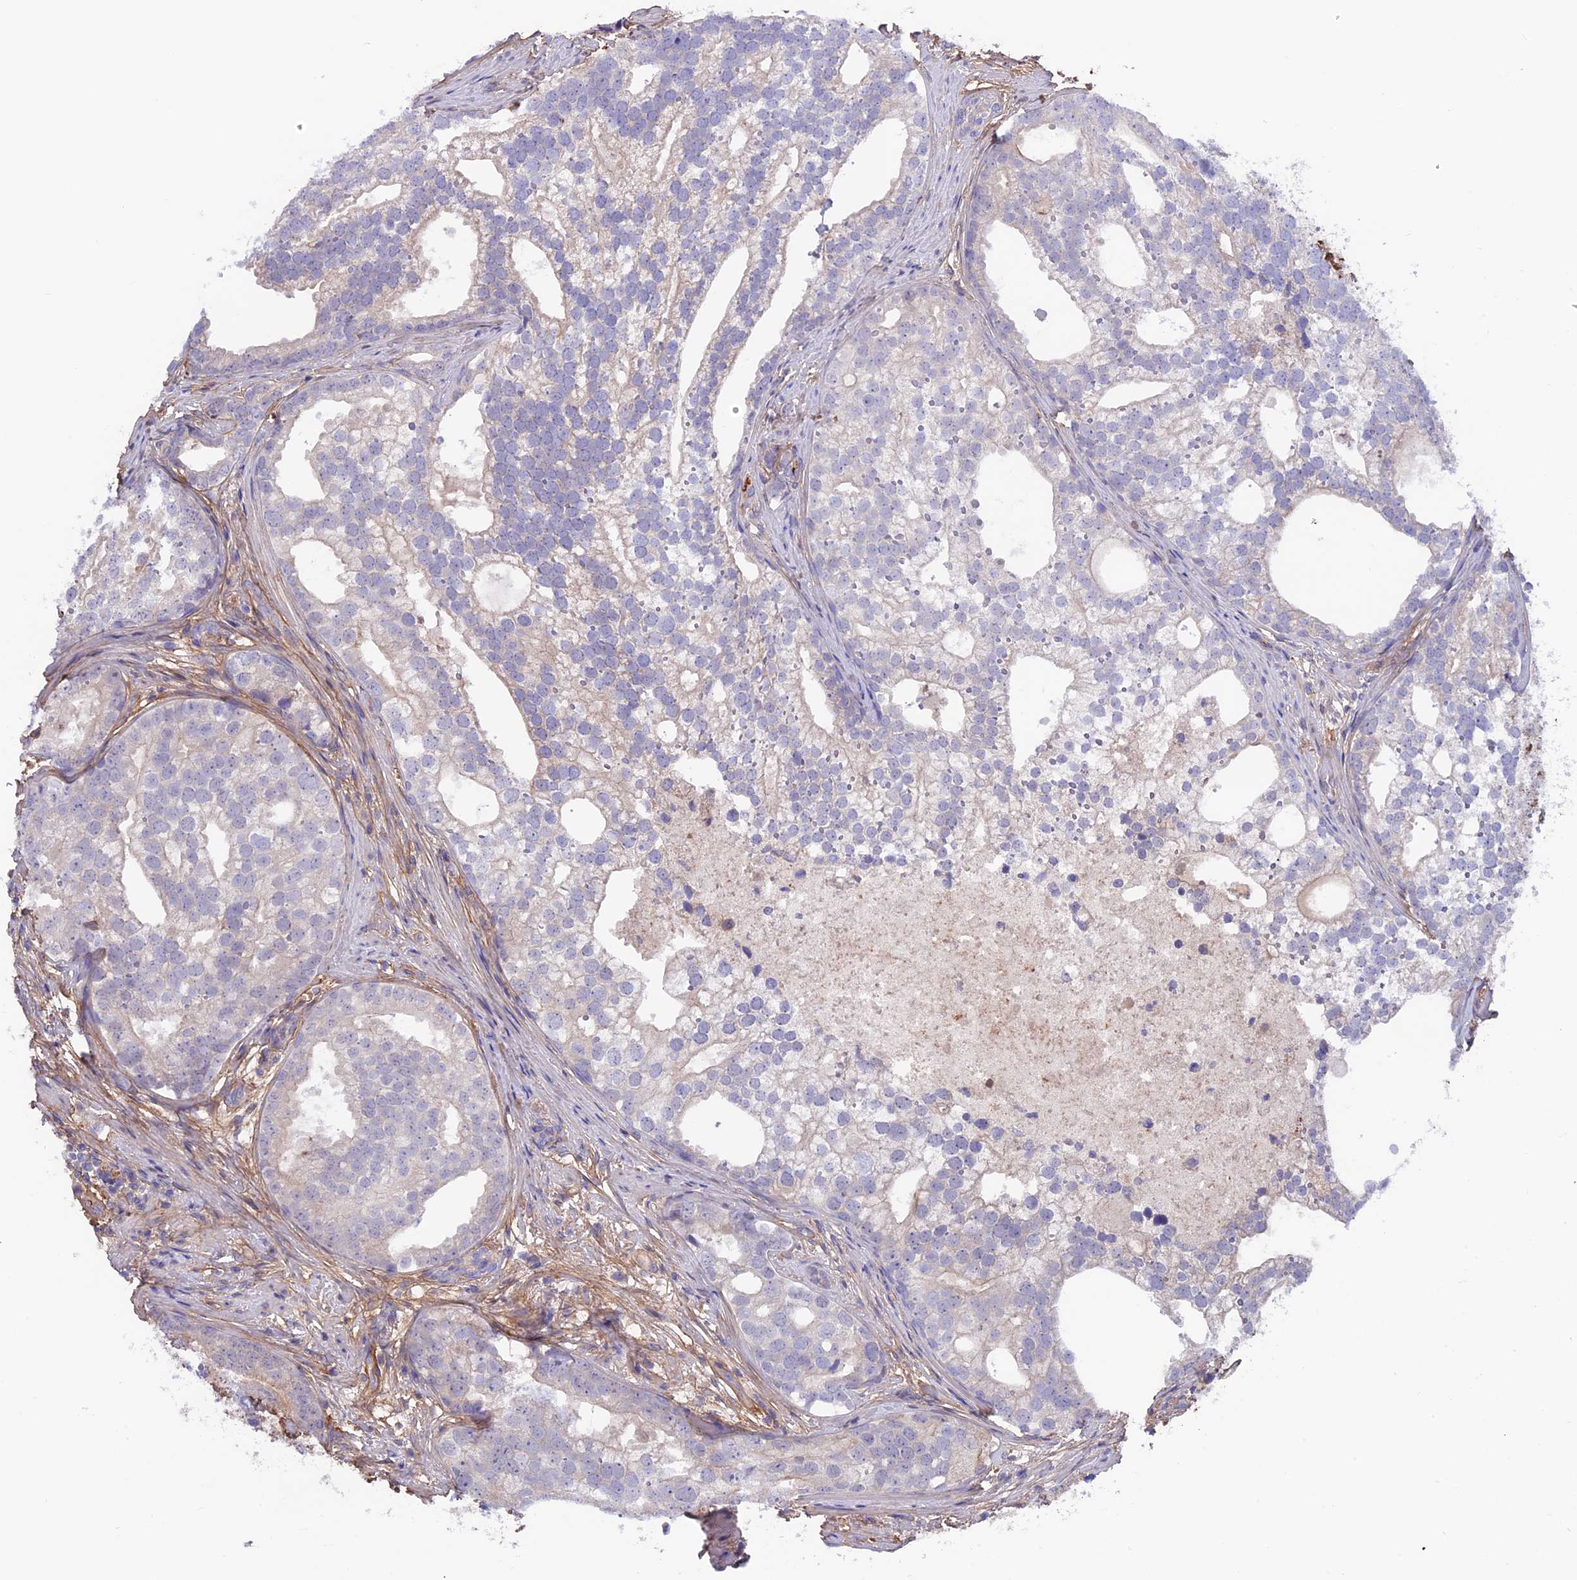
{"staining": {"intensity": "negative", "quantity": "none", "location": "none"}, "tissue": "prostate cancer", "cell_type": "Tumor cells", "image_type": "cancer", "snomed": [{"axis": "morphology", "description": "Adenocarcinoma, High grade"}, {"axis": "topography", "description": "Prostate"}], "caption": "The micrograph shows no significant expression in tumor cells of high-grade adenocarcinoma (prostate). The staining is performed using DAB brown chromogen with nuclei counter-stained in using hematoxylin.", "gene": "COL4A3", "patient": {"sex": "male", "age": 75}}